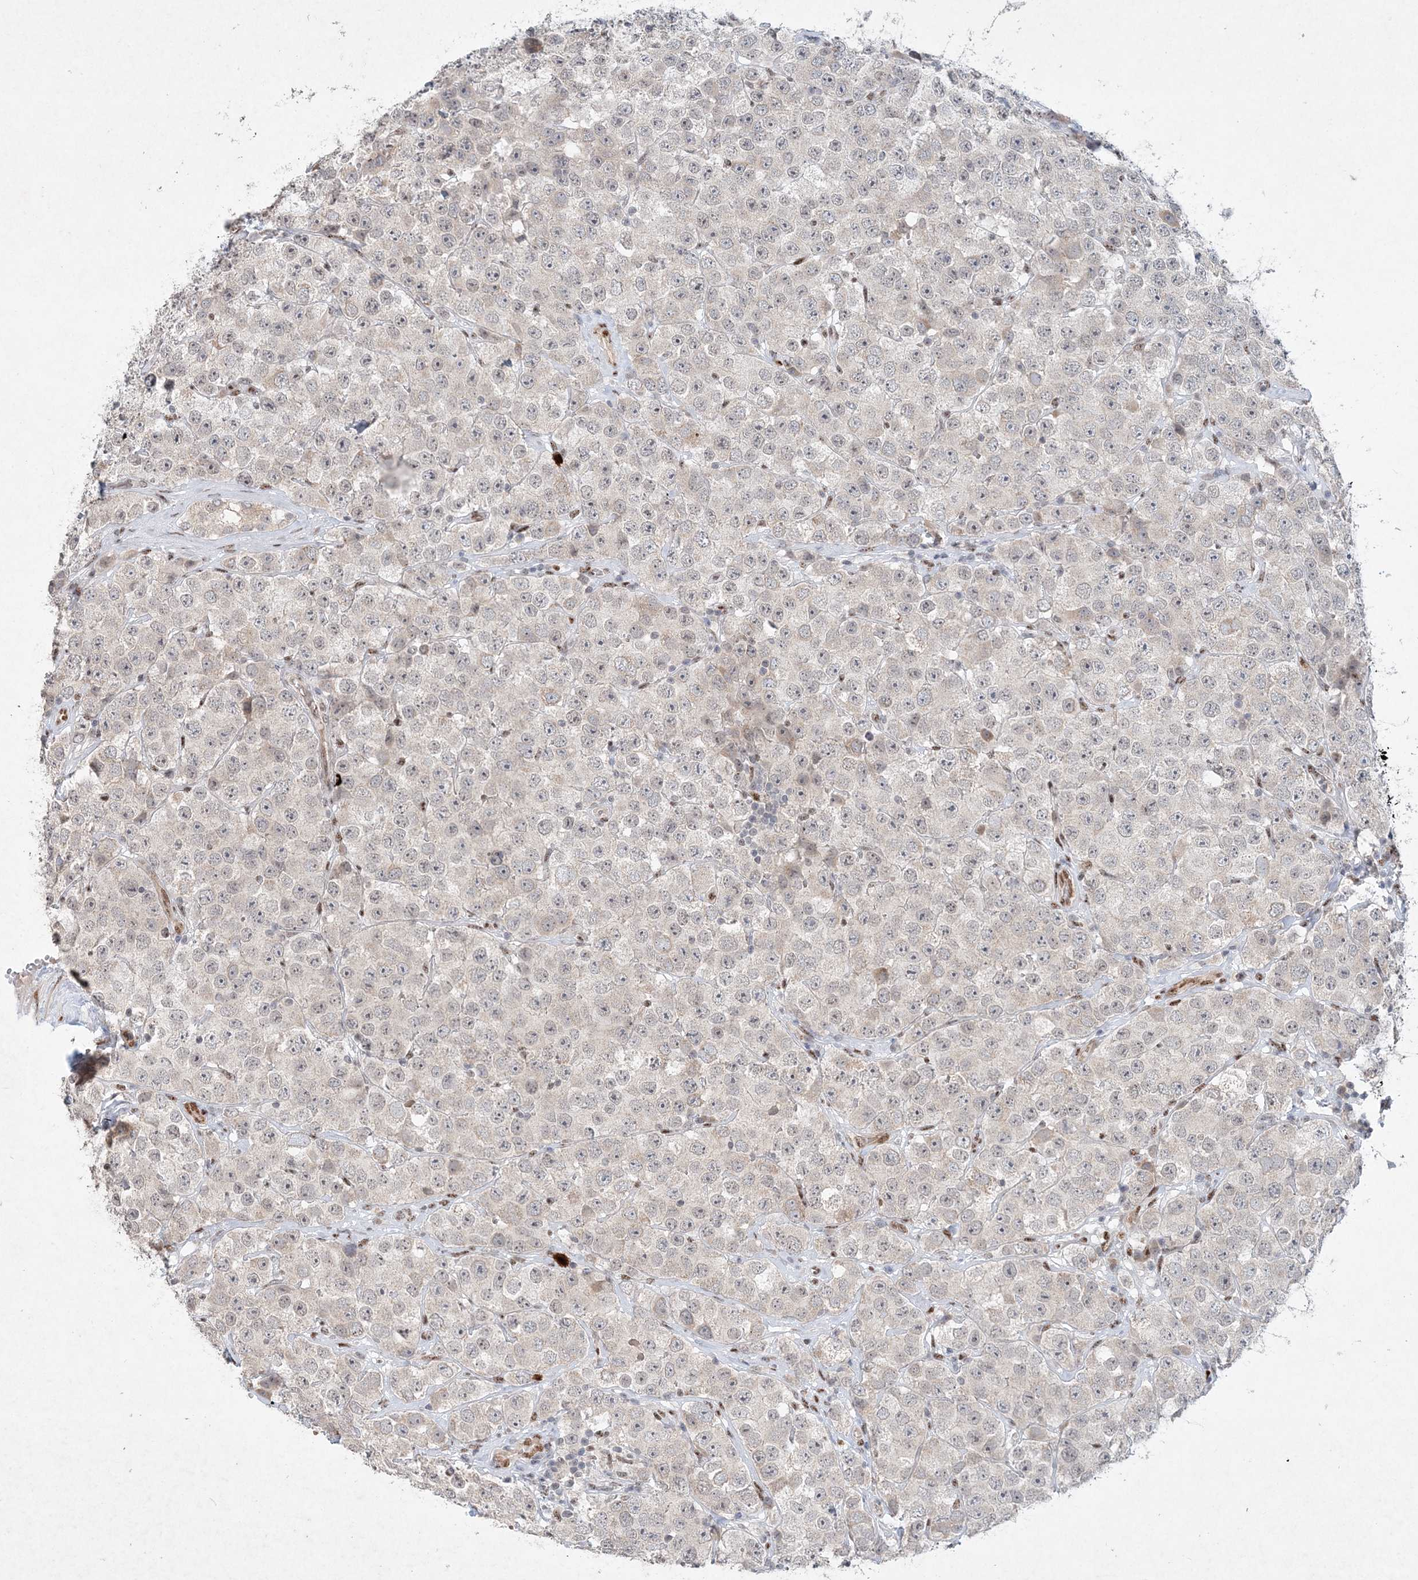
{"staining": {"intensity": "negative", "quantity": "none", "location": "none"}, "tissue": "testis cancer", "cell_type": "Tumor cells", "image_type": "cancer", "snomed": [{"axis": "morphology", "description": "Seminoma, NOS"}, {"axis": "topography", "description": "Testis"}], "caption": "Immunohistochemistry image of neoplastic tissue: testis seminoma stained with DAB reveals no significant protein staining in tumor cells. Brightfield microscopy of immunohistochemistry (IHC) stained with DAB (brown) and hematoxylin (blue), captured at high magnification.", "gene": "GIN1", "patient": {"sex": "male", "age": 28}}